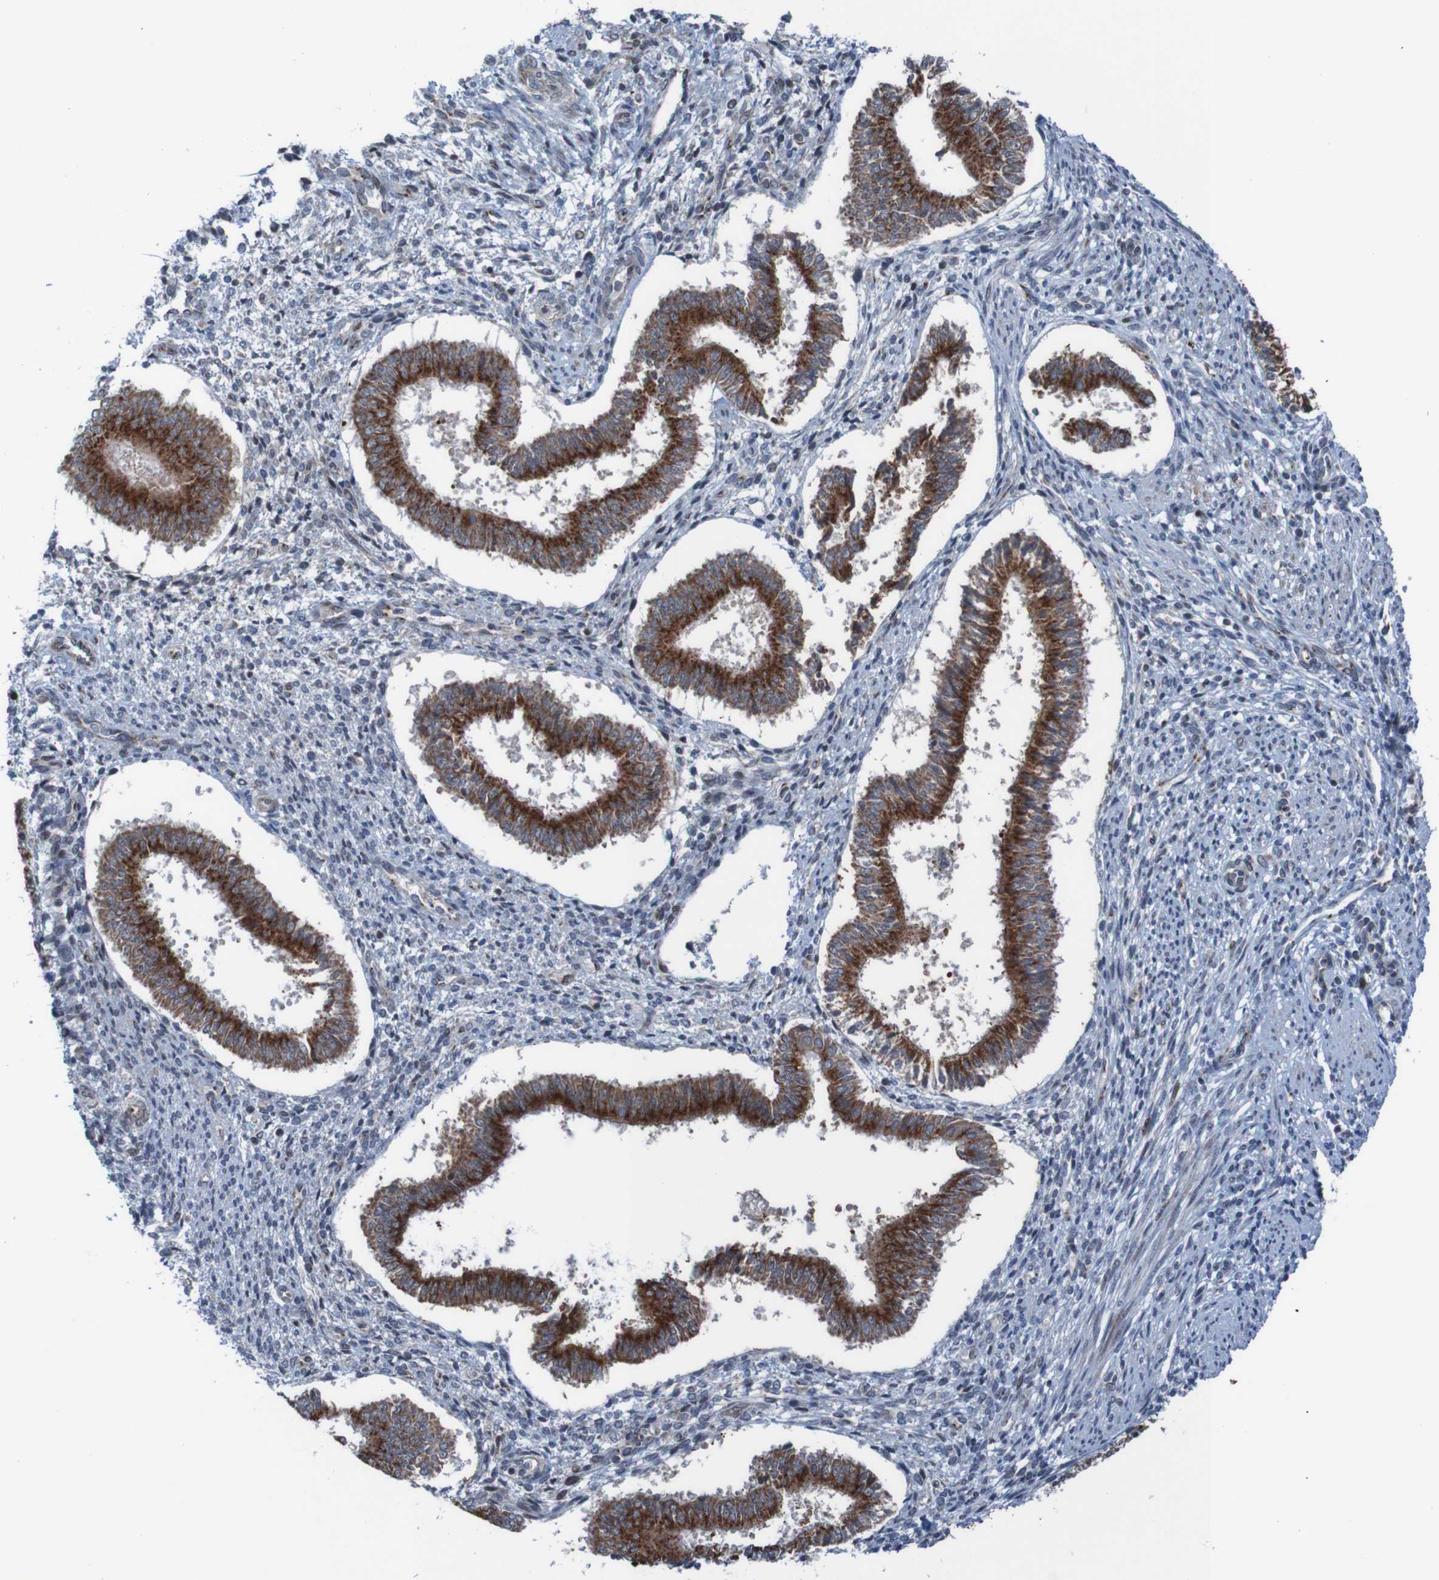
{"staining": {"intensity": "negative", "quantity": "none", "location": "none"}, "tissue": "endometrium", "cell_type": "Cells in endometrial stroma", "image_type": "normal", "snomed": [{"axis": "morphology", "description": "Normal tissue, NOS"}, {"axis": "topography", "description": "Endometrium"}], "caption": "This photomicrograph is of unremarkable endometrium stained with IHC to label a protein in brown with the nuclei are counter-stained blue. There is no expression in cells in endometrial stroma. The staining is performed using DAB (3,3'-diaminobenzidine) brown chromogen with nuclei counter-stained in using hematoxylin.", "gene": "UNG", "patient": {"sex": "female", "age": 35}}